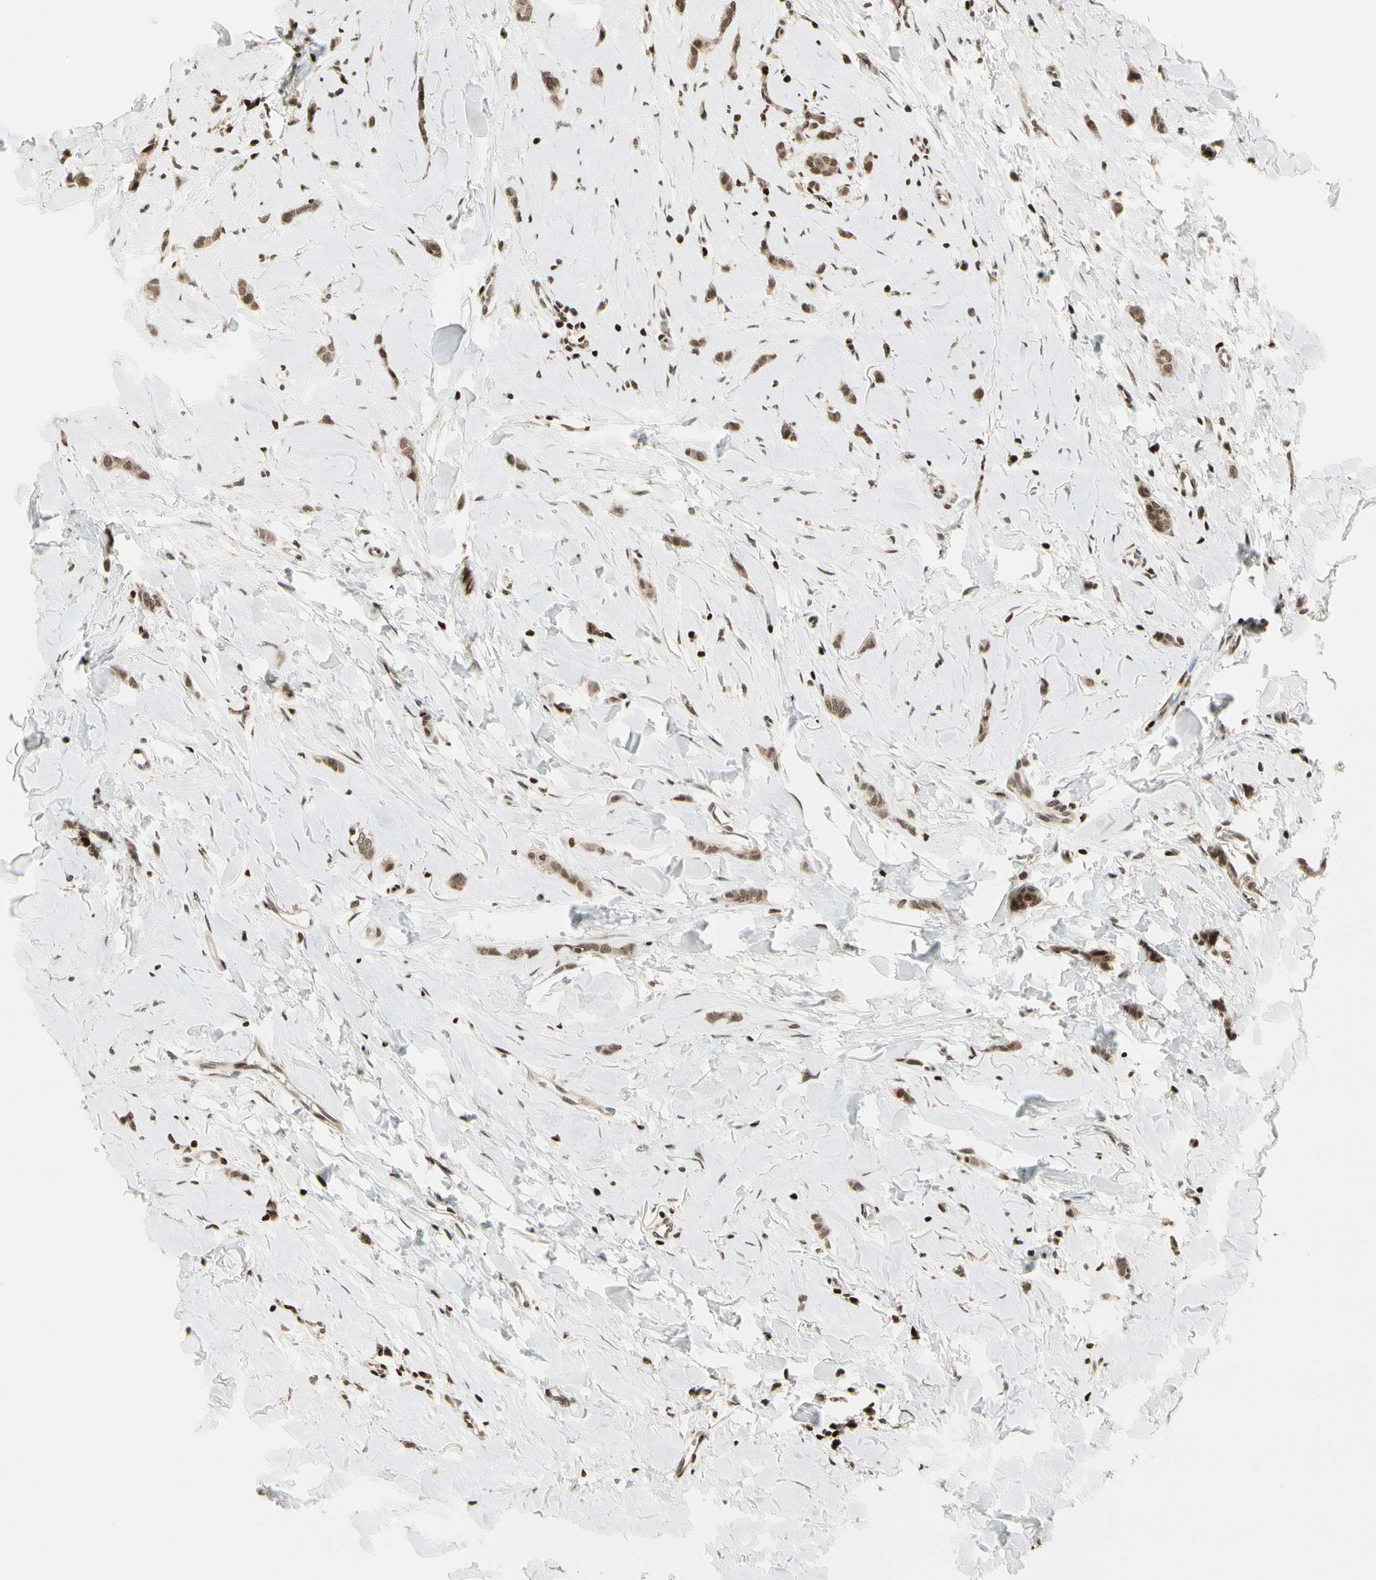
{"staining": {"intensity": "moderate", "quantity": ">75%", "location": "cytoplasmic/membranous,nuclear"}, "tissue": "breast cancer", "cell_type": "Tumor cells", "image_type": "cancer", "snomed": [{"axis": "morphology", "description": "Lobular carcinoma"}, {"axis": "topography", "description": "Skin"}, {"axis": "topography", "description": "Breast"}], "caption": "An immunohistochemistry image of tumor tissue is shown. Protein staining in brown highlights moderate cytoplasmic/membranous and nuclear positivity in breast lobular carcinoma within tumor cells.", "gene": "TSHZ3", "patient": {"sex": "female", "age": 46}}